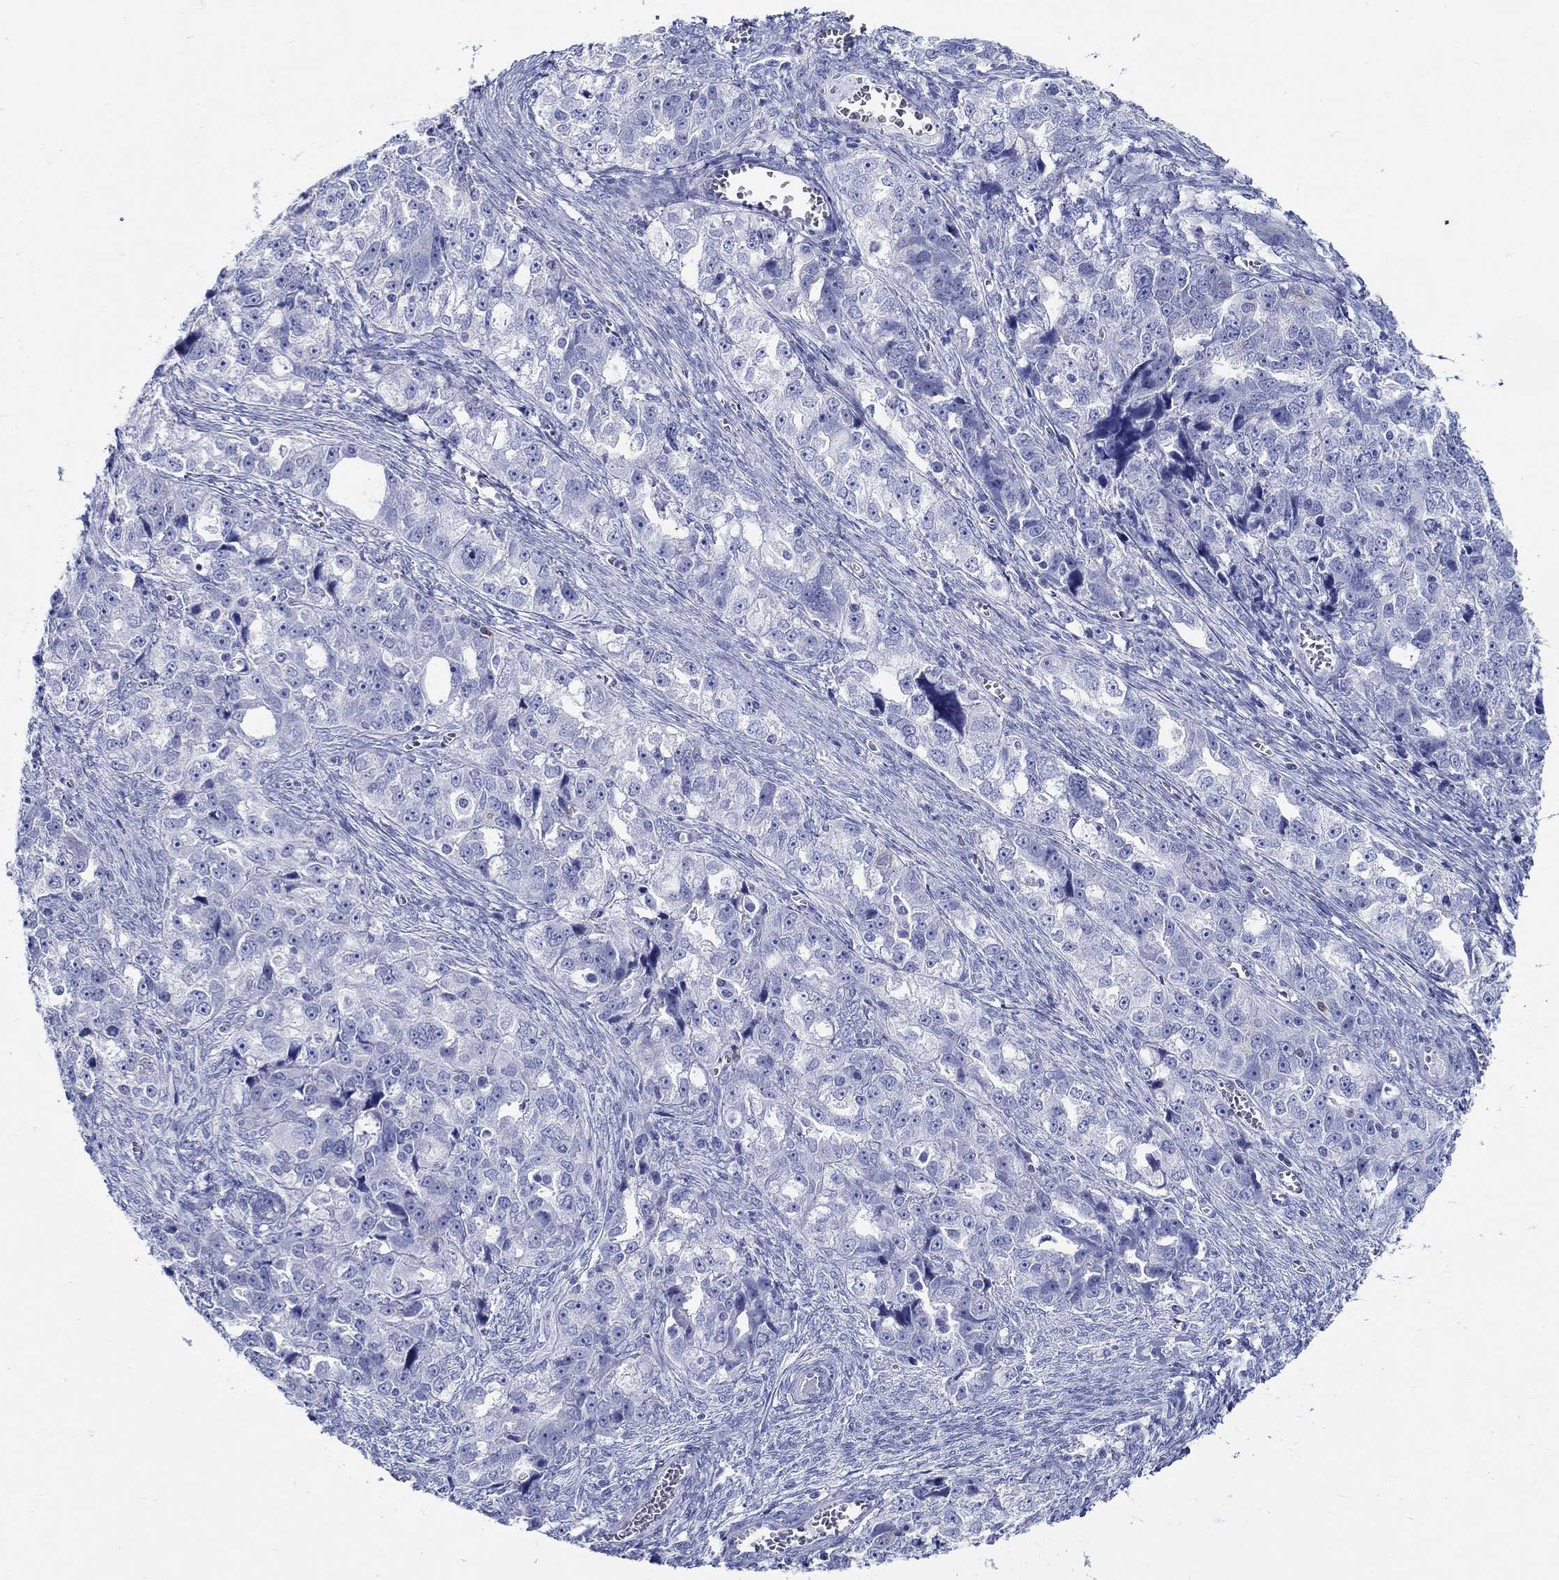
{"staining": {"intensity": "negative", "quantity": "none", "location": "none"}, "tissue": "ovarian cancer", "cell_type": "Tumor cells", "image_type": "cancer", "snomed": [{"axis": "morphology", "description": "Cystadenocarcinoma, serous, NOS"}, {"axis": "topography", "description": "Ovary"}], "caption": "Ovarian serous cystadenocarcinoma stained for a protein using immunohistochemistry (IHC) demonstrates no staining tumor cells.", "gene": "FBXO2", "patient": {"sex": "female", "age": 51}}